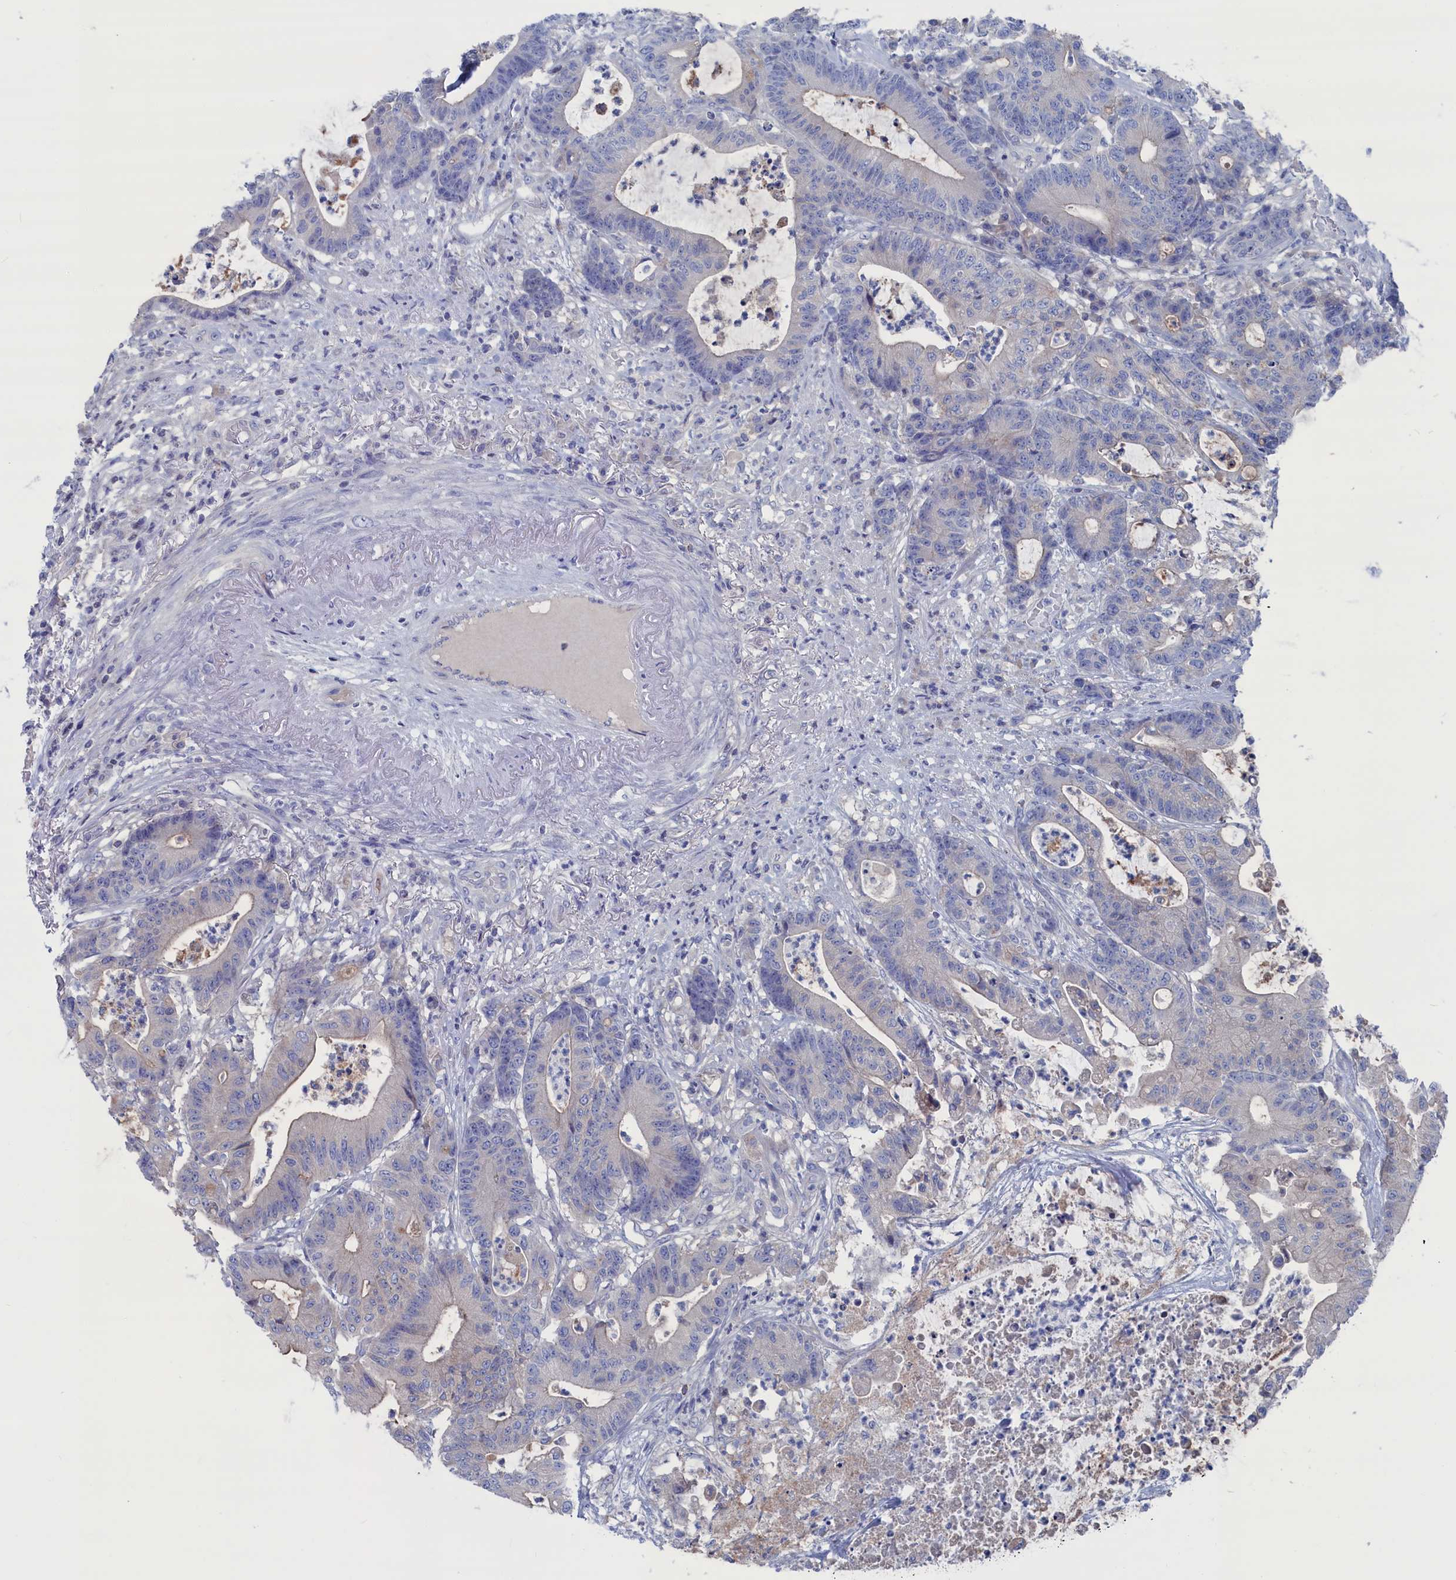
{"staining": {"intensity": "negative", "quantity": "none", "location": "none"}, "tissue": "colorectal cancer", "cell_type": "Tumor cells", "image_type": "cancer", "snomed": [{"axis": "morphology", "description": "Adenocarcinoma, NOS"}, {"axis": "topography", "description": "Colon"}], "caption": "Tumor cells show no significant protein expression in colorectal cancer (adenocarcinoma).", "gene": "CEND1", "patient": {"sex": "female", "age": 84}}